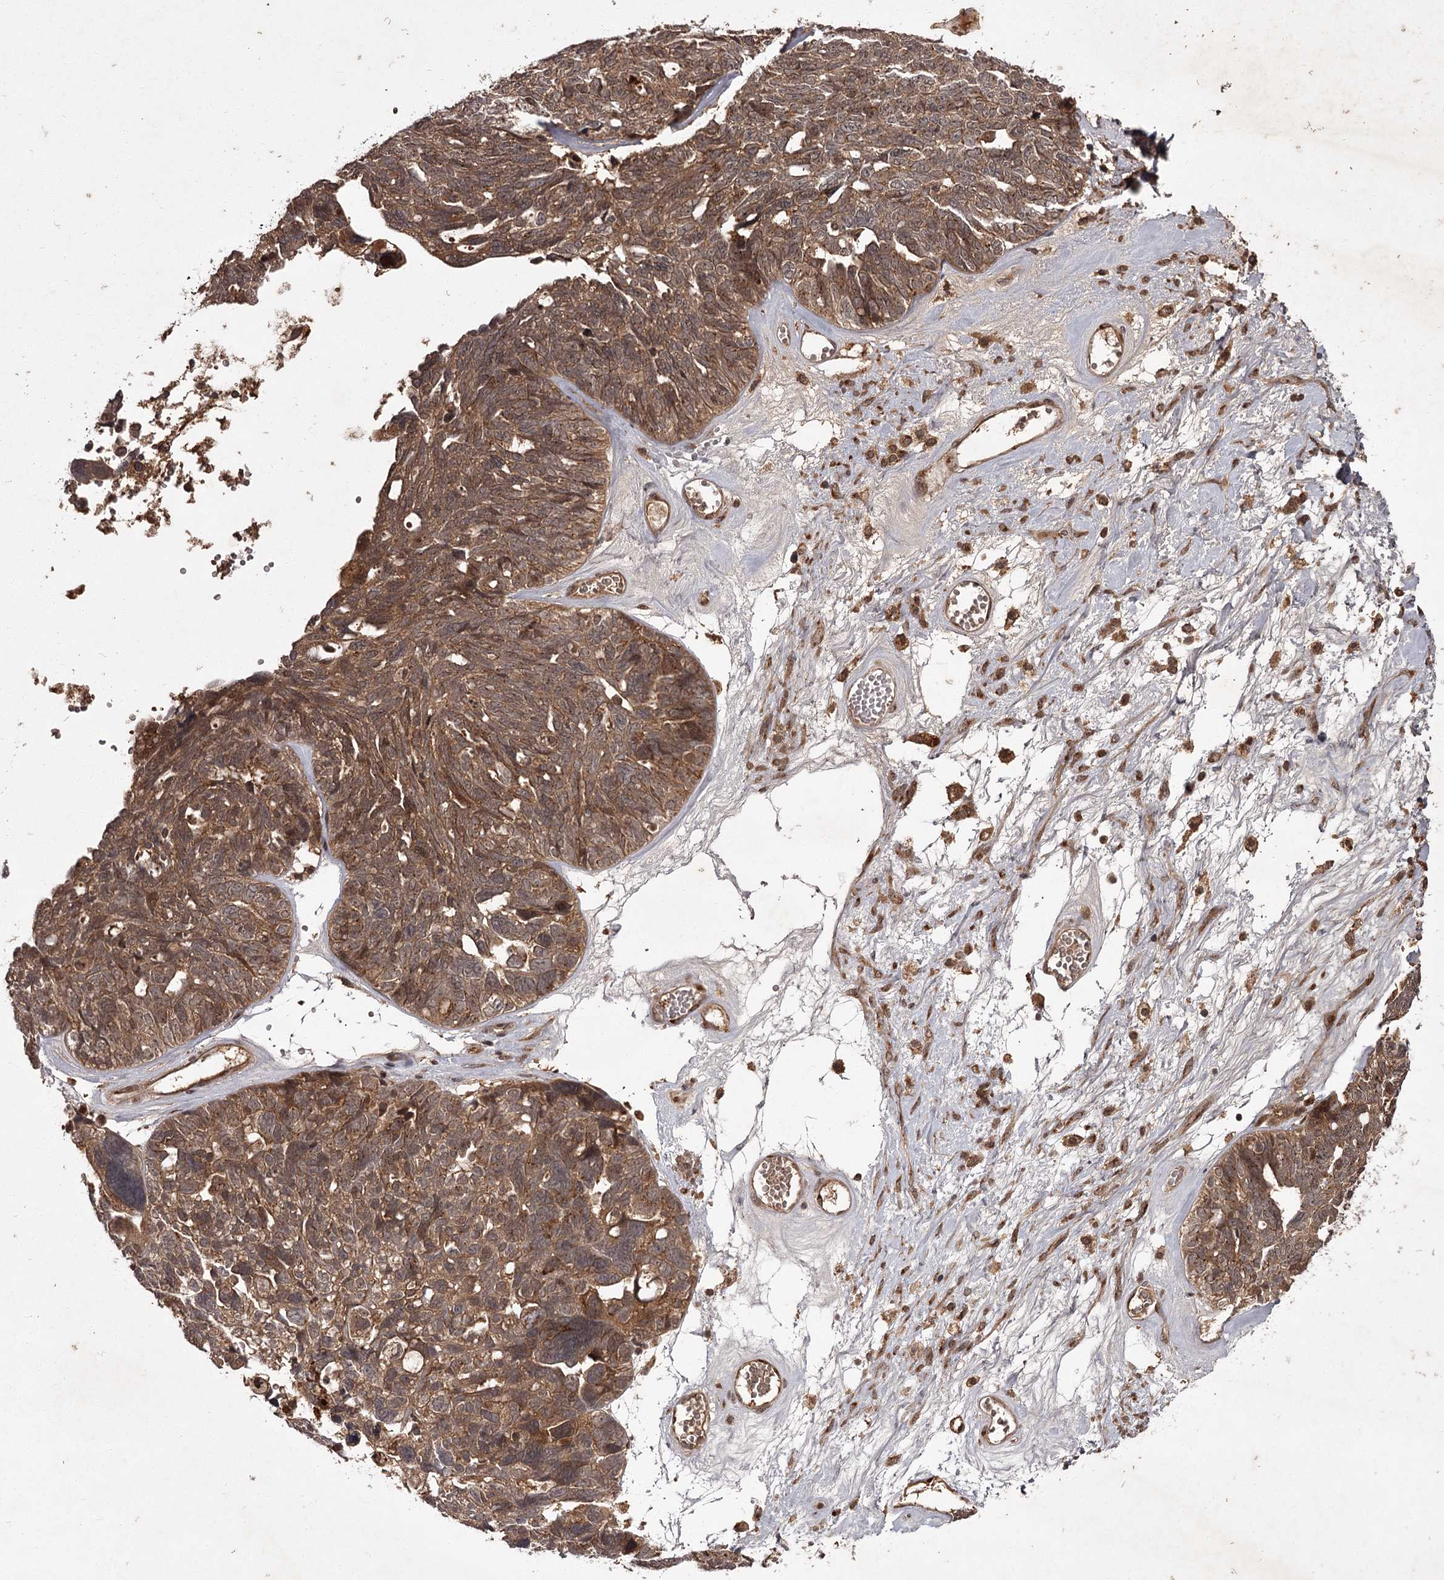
{"staining": {"intensity": "moderate", "quantity": ">75%", "location": "cytoplasmic/membranous"}, "tissue": "ovarian cancer", "cell_type": "Tumor cells", "image_type": "cancer", "snomed": [{"axis": "morphology", "description": "Cystadenocarcinoma, serous, NOS"}, {"axis": "topography", "description": "Ovary"}], "caption": "The immunohistochemical stain shows moderate cytoplasmic/membranous positivity in tumor cells of ovarian cancer tissue. (Stains: DAB in brown, nuclei in blue, Microscopy: brightfield microscopy at high magnification).", "gene": "TBC1D23", "patient": {"sex": "female", "age": 79}}